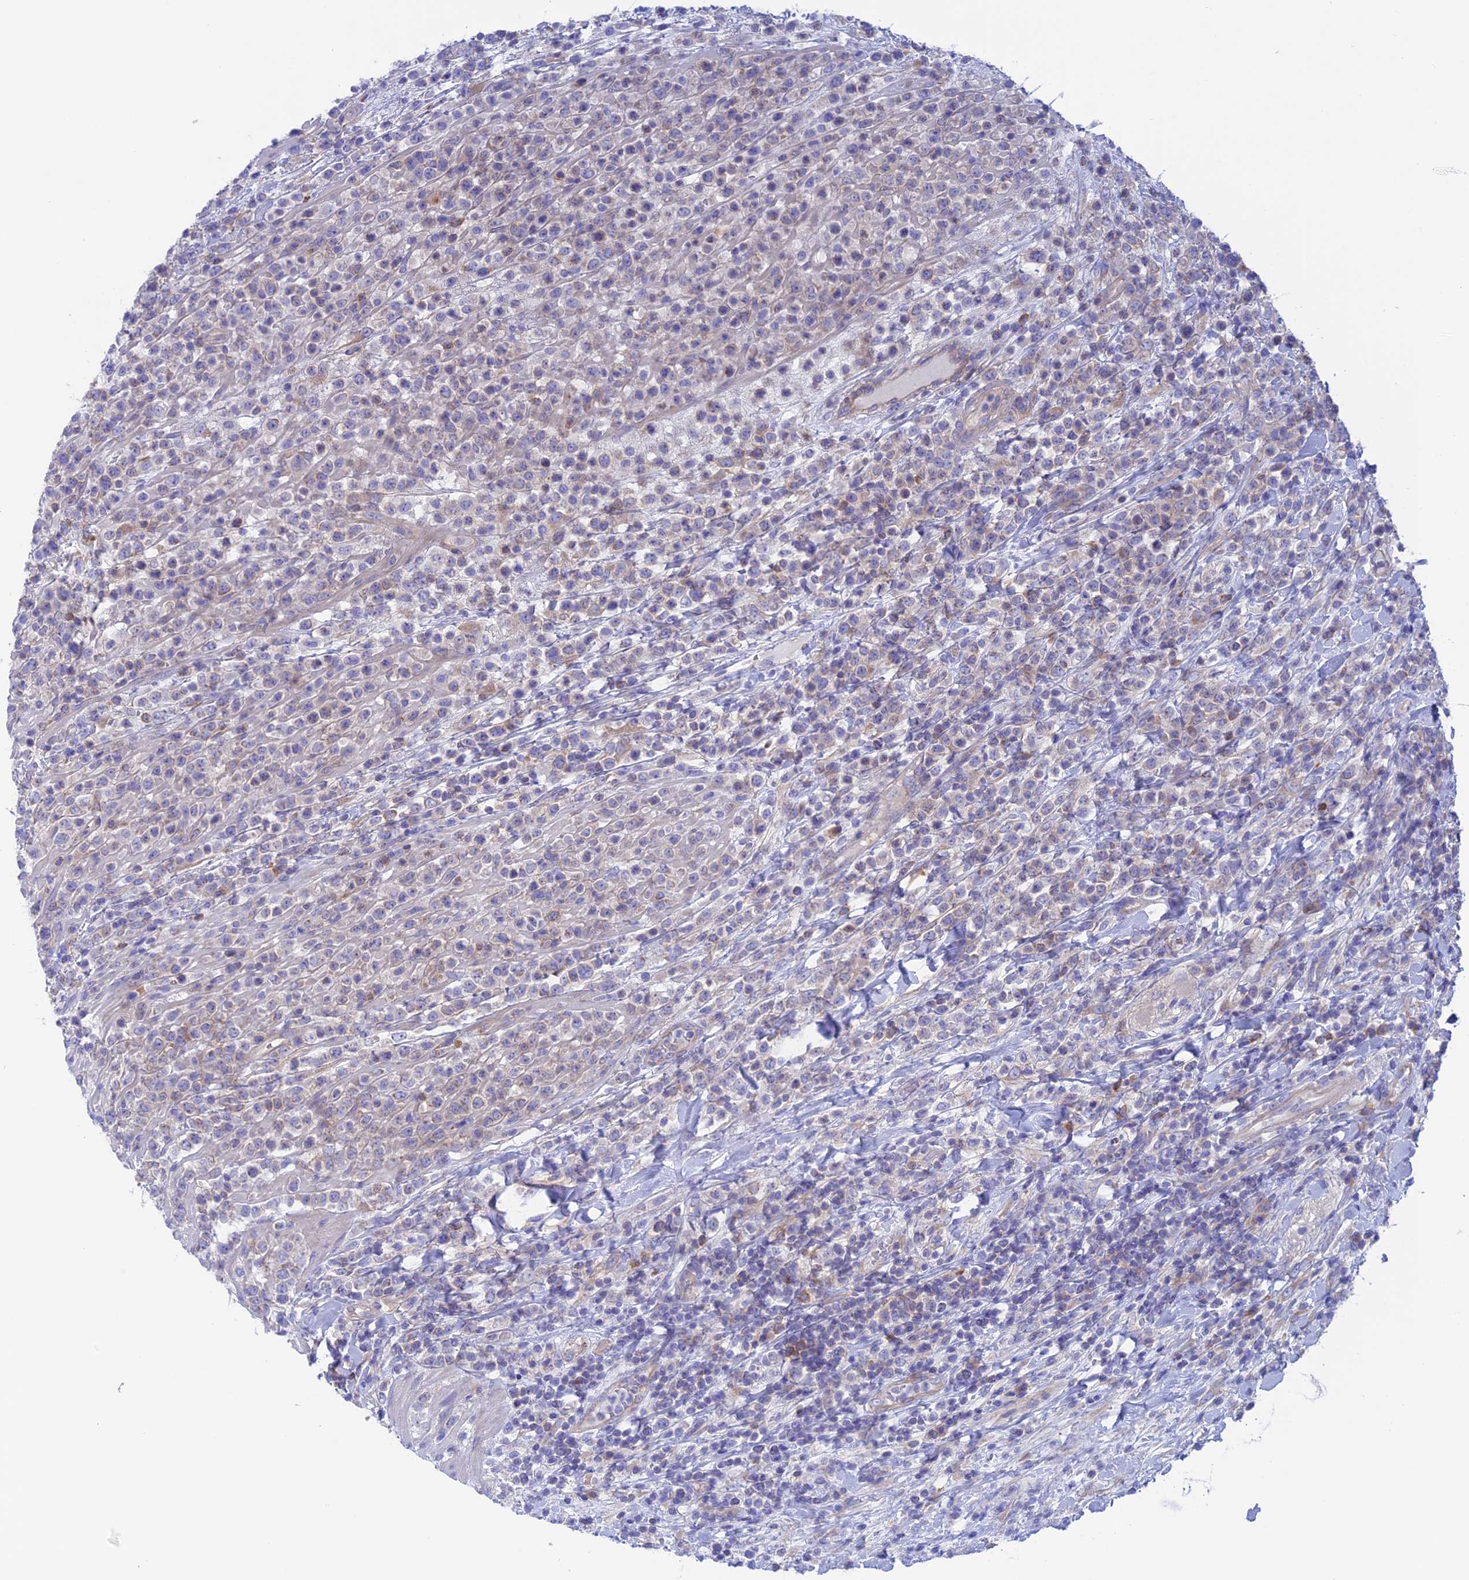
{"staining": {"intensity": "negative", "quantity": "none", "location": "none"}, "tissue": "lymphoma", "cell_type": "Tumor cells", "image_type": "cancer", "snomed": [{"axis": "morphology", "description": "Malignant lymphoma, non-Hodgkin's type, High grade"}, {"axis": "topography", "description": "Colon"}], "caption": "IHC photomicrograph of human lymphoma stained for a protein (brown), which reveals no positivity in tumor cells.", "gene": "LZTFL1", "patient": {"sex": "female", "age": 53}}